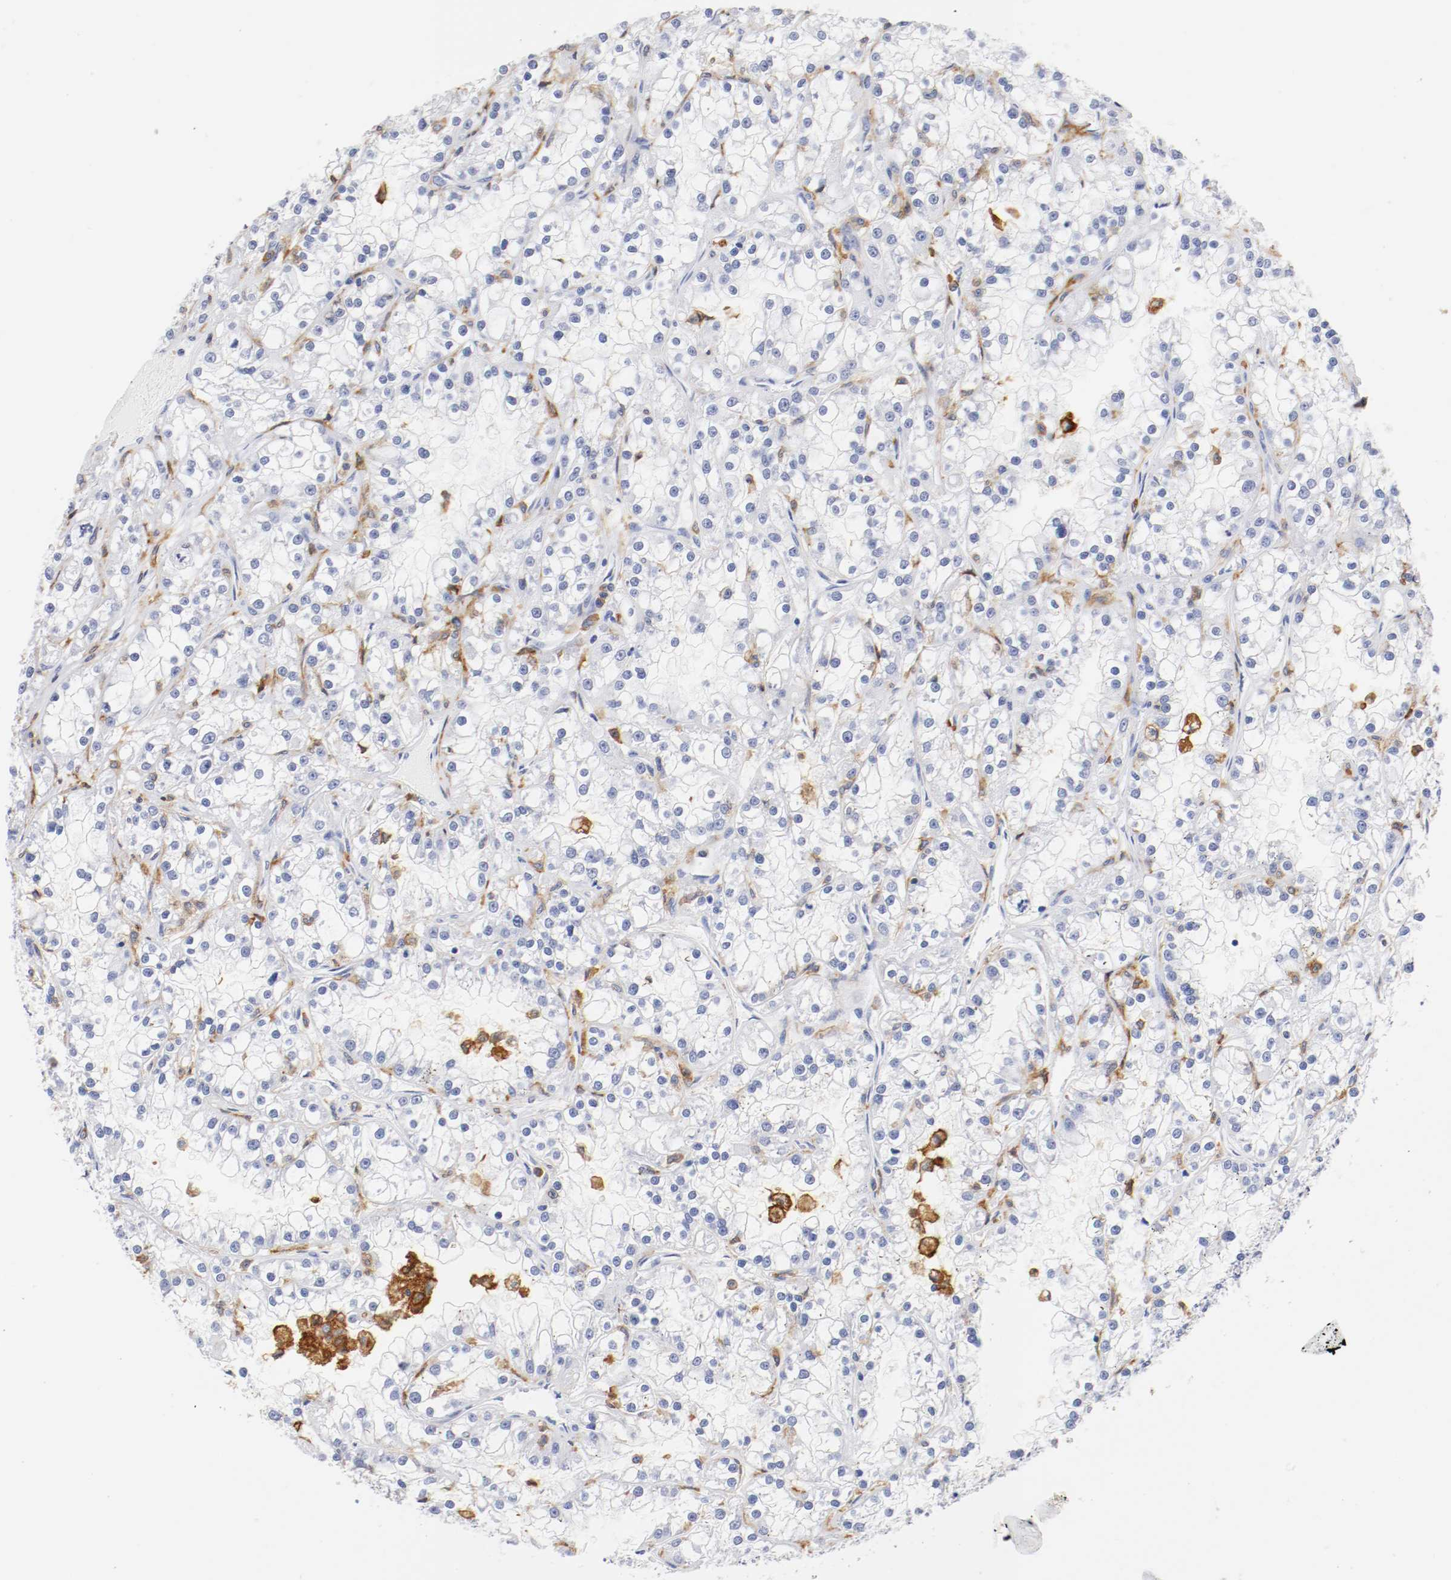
{"staining": {"intensity": "negative", "quantity": "none", "location": "none"}, "tissue": "renal cancer", "cell_type": "Tumor cells", "image_type": "cancer", "snomed": [{"axis": "morphology", "description": "Adenocarcinoma, NOS"}, {"axis": "topography", "description": "Kidney"}], "caption": "This histopathology image is of adenocarcinoma (renal) stained with IHC to label a protein in brown with the nuclei are counter-stained blue. There is no staining in tumor cells.", "gene": "ITGAX", "patient": {"sex": "female", "age": 52}}